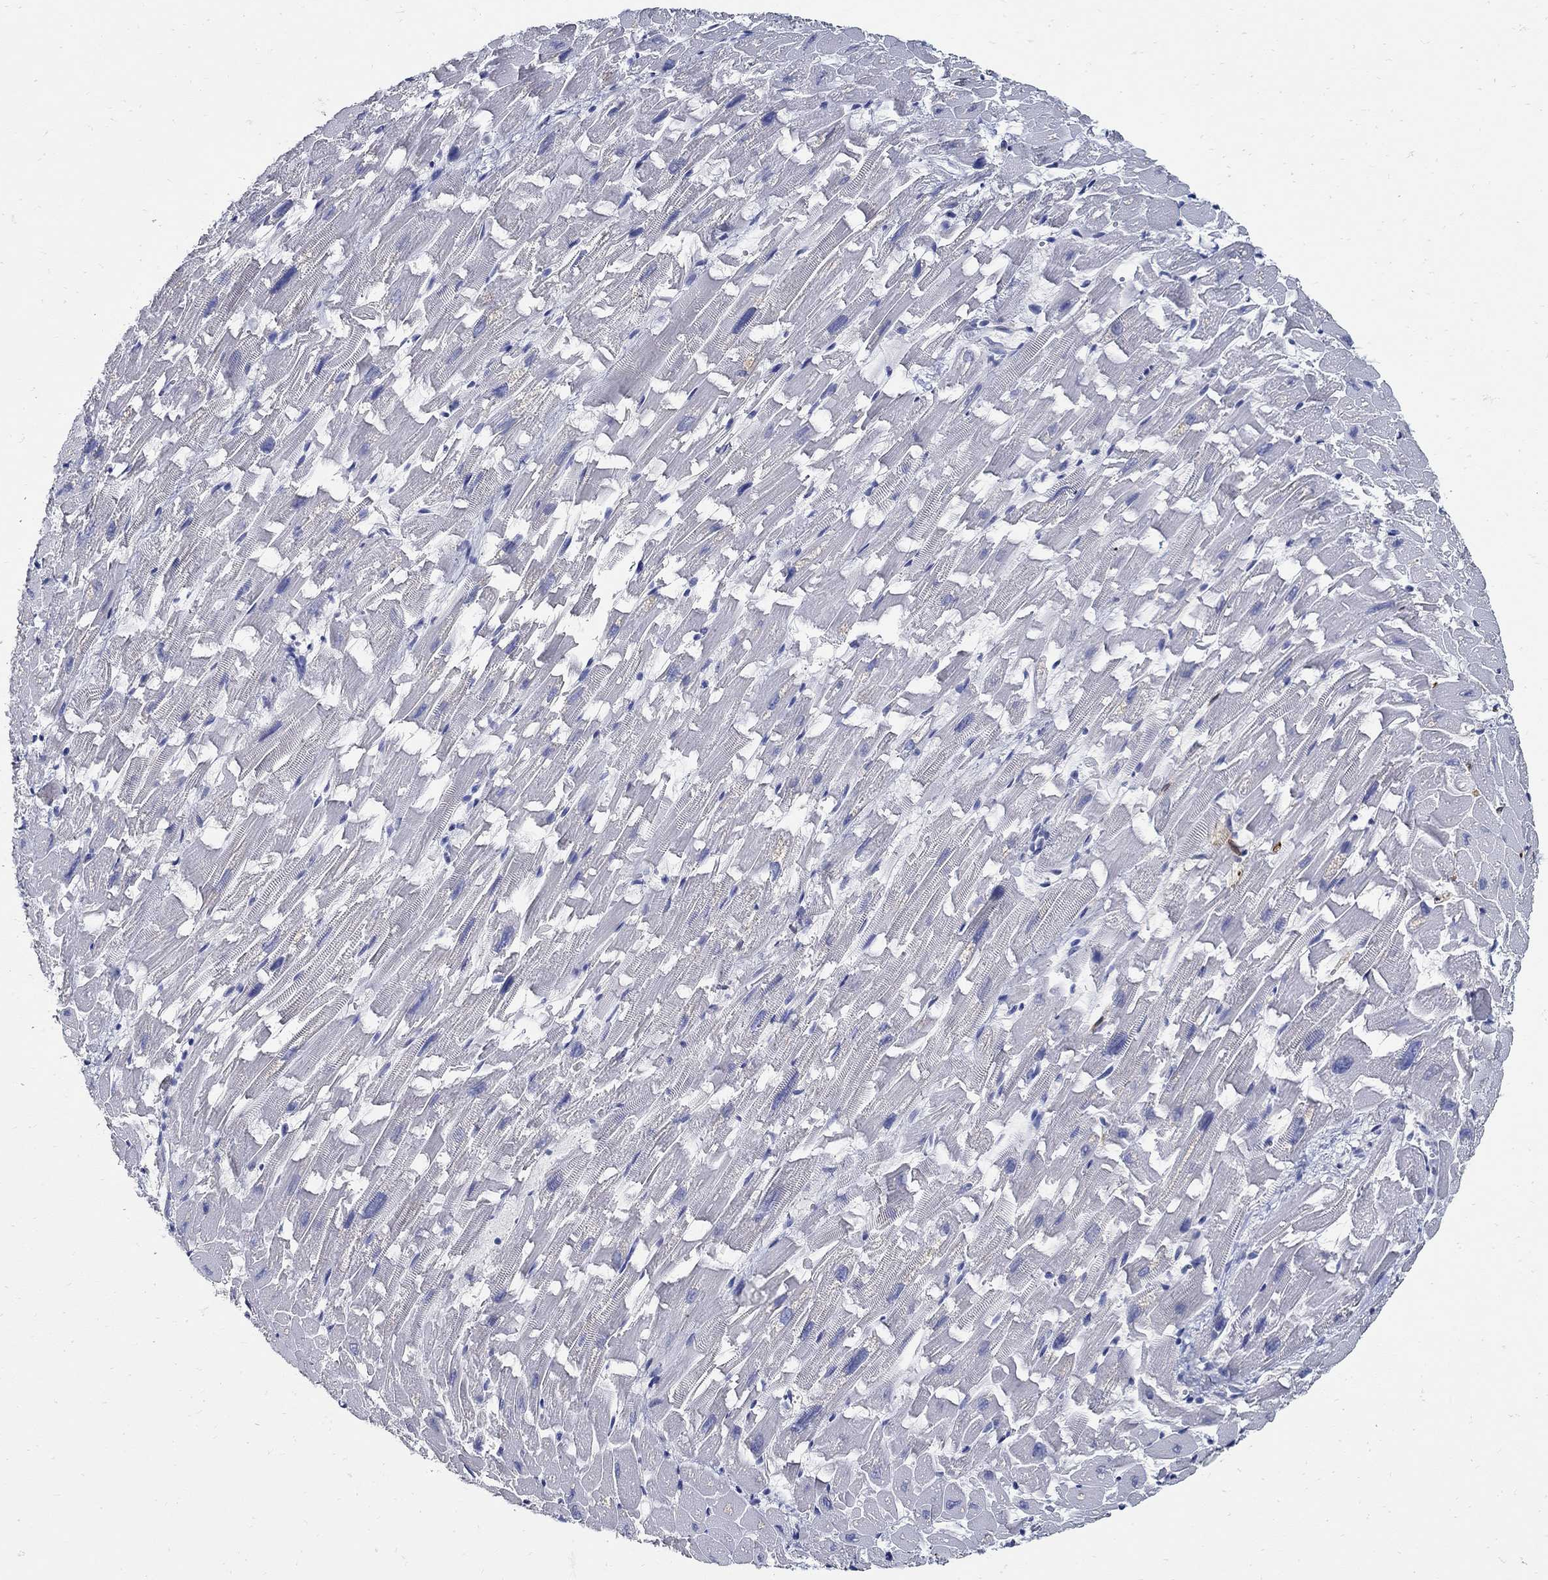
{"staining": {"intensity": "negative", "quantity": "none", "location": "none"}, "tissue": "heart muscle", "cell_type": "Cardiomyocytes", "image_type": "normal", "snomed": [{"axis": "morphology", "description": "Normal tissue, NOS"}, {"axis": "topography", "description": "Heart"}], "caption": "The photomicrograph demonstrates no staining of cardiomyocytes in unremarkable heart muscle.", "gene": "PRX", "patient": {"sex": "female", "age": 64}}